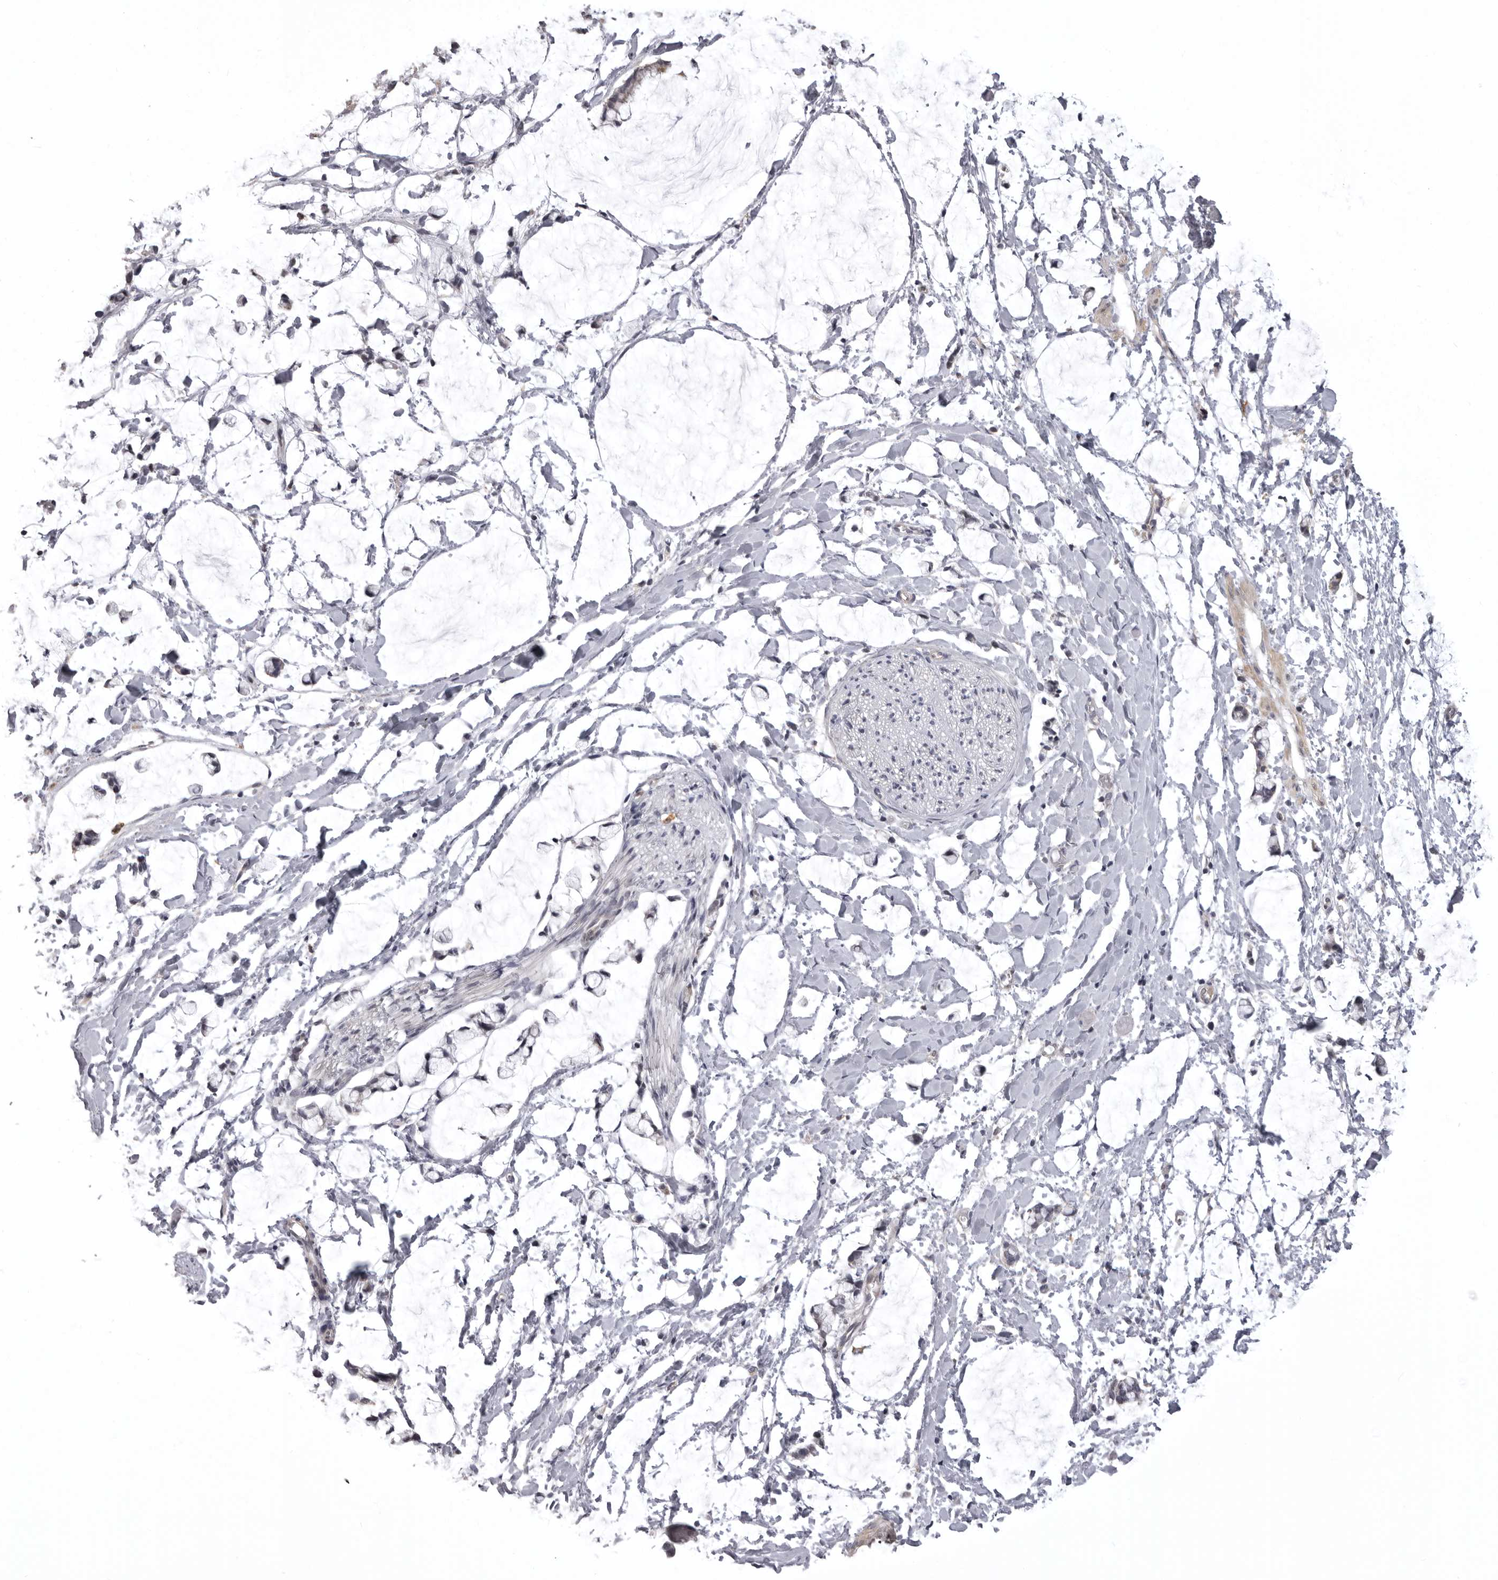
{"staining": {"intensity": "weak", "quantity": "25%-75%", "location": "cytoplasmic/membranous"}, "tissue": "adipose tissue", "cell_type": "Adipocytes", "image_type": "normal", "snomed": [{"axis": "morphology", "description": "Normal tissue, NOS"}, {"axis": "morphology", "description": "Adenocarcinoma, NOS"}, {"axis": "topography", "description": "Colon"}, {"axis": "topography", "description": "Peripheral nerve tissue"}], "caption": "Adipose tissue stained with a brown dye reveals weak cytoplasmic/membranous positive staining in approximately 25%-75% of adipocytes.", "gene": "NCEH1", "patient": {"sex": "male", "age": 14}}